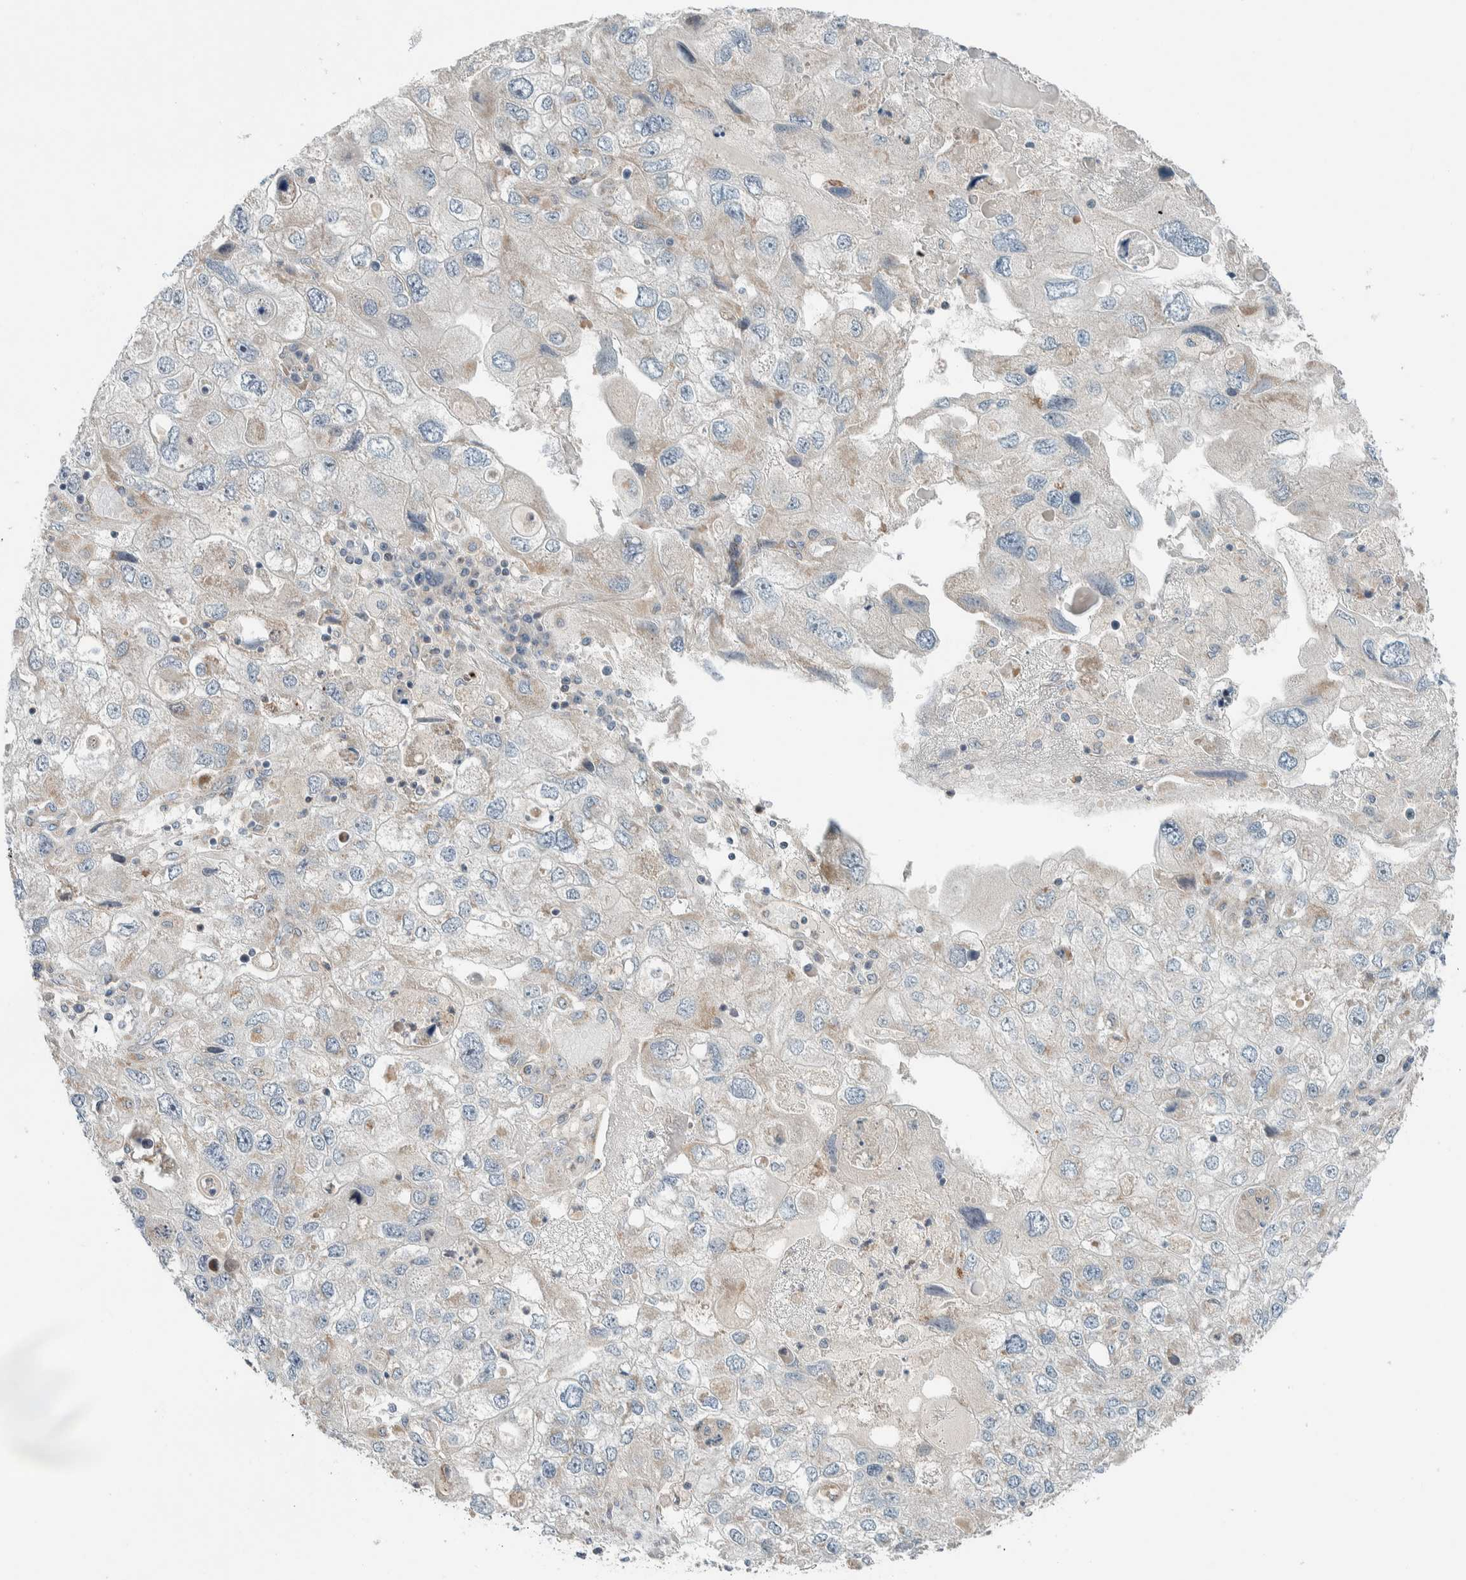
{"staining": {"intensity": "weak", "quantity": "<25%", "location": "cytoplasmic/membranous"}, "tissue": "endometrial cancer", "cell_type": "Tumor cells", "image_type": "cancer", "snomed": [{"axis": "morphology", "description": "Adenocarcinoma, NOS"}, {"axis": "topography", "description": "Endometrium"}], "caption": "Immunohistochemistry (IHC) of endometrial adenocarcinoma shows no positivity in tumor cells.", "gene": "SLFN12L", "patient": {"sex": "female", "age": 49}}